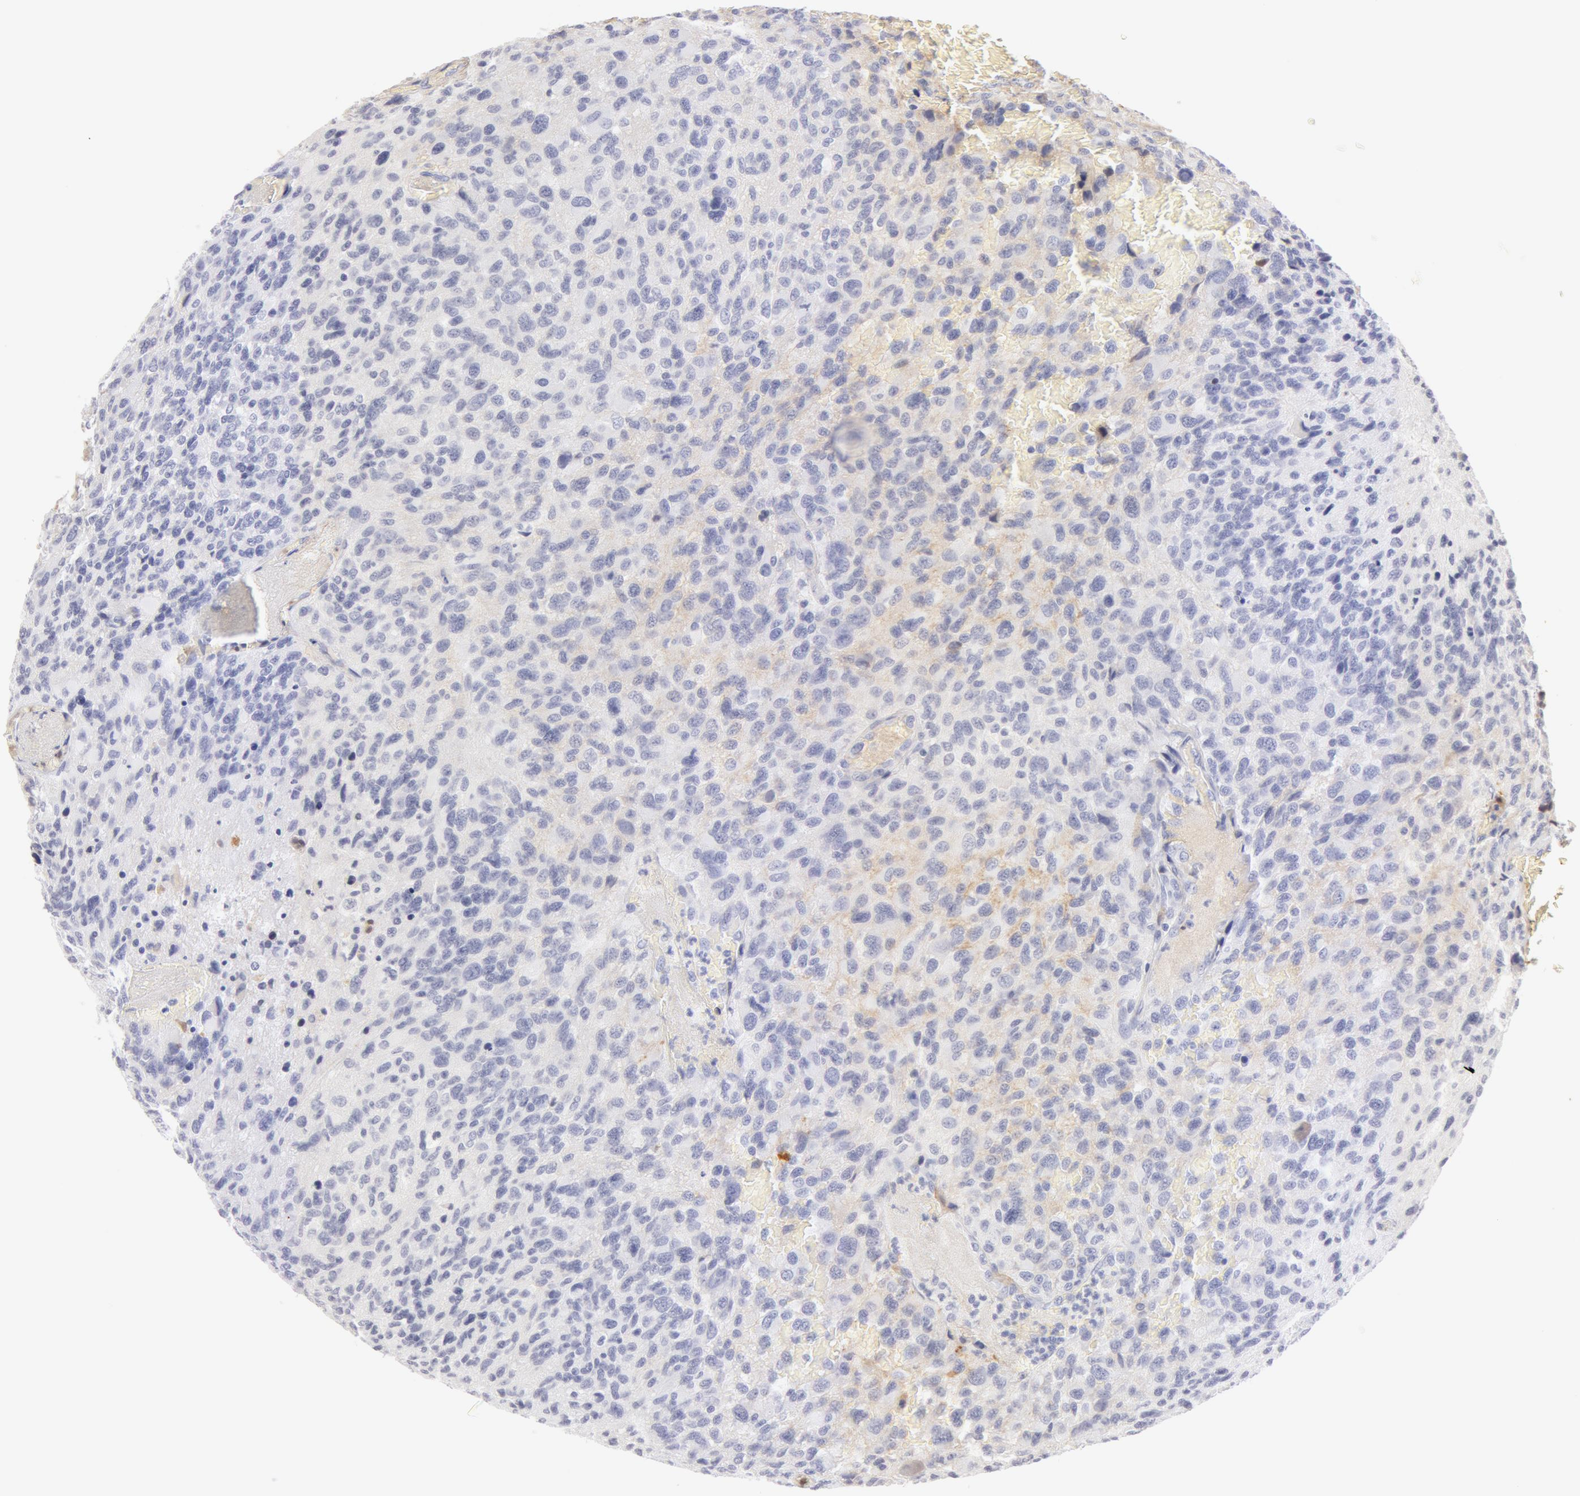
{"staining": {"intensity": "negative", "quantity": "none", "location": "none"}, "tissue": "glioma", "cell_type": "Tumor cells", "image_type": "cancer", "snomed": [{"axis": "morphology", "description": "Glioma, malignant, High grade"}, {"axis": "topography", "description": "Brain"}], "caption": "An immunohistochemistry (IHC) histopathology image of glioma is shown. There is no staining in tumor cells of glioma.", "gene": "AHSG", "patient": {"sex": "male", "age": 69}}